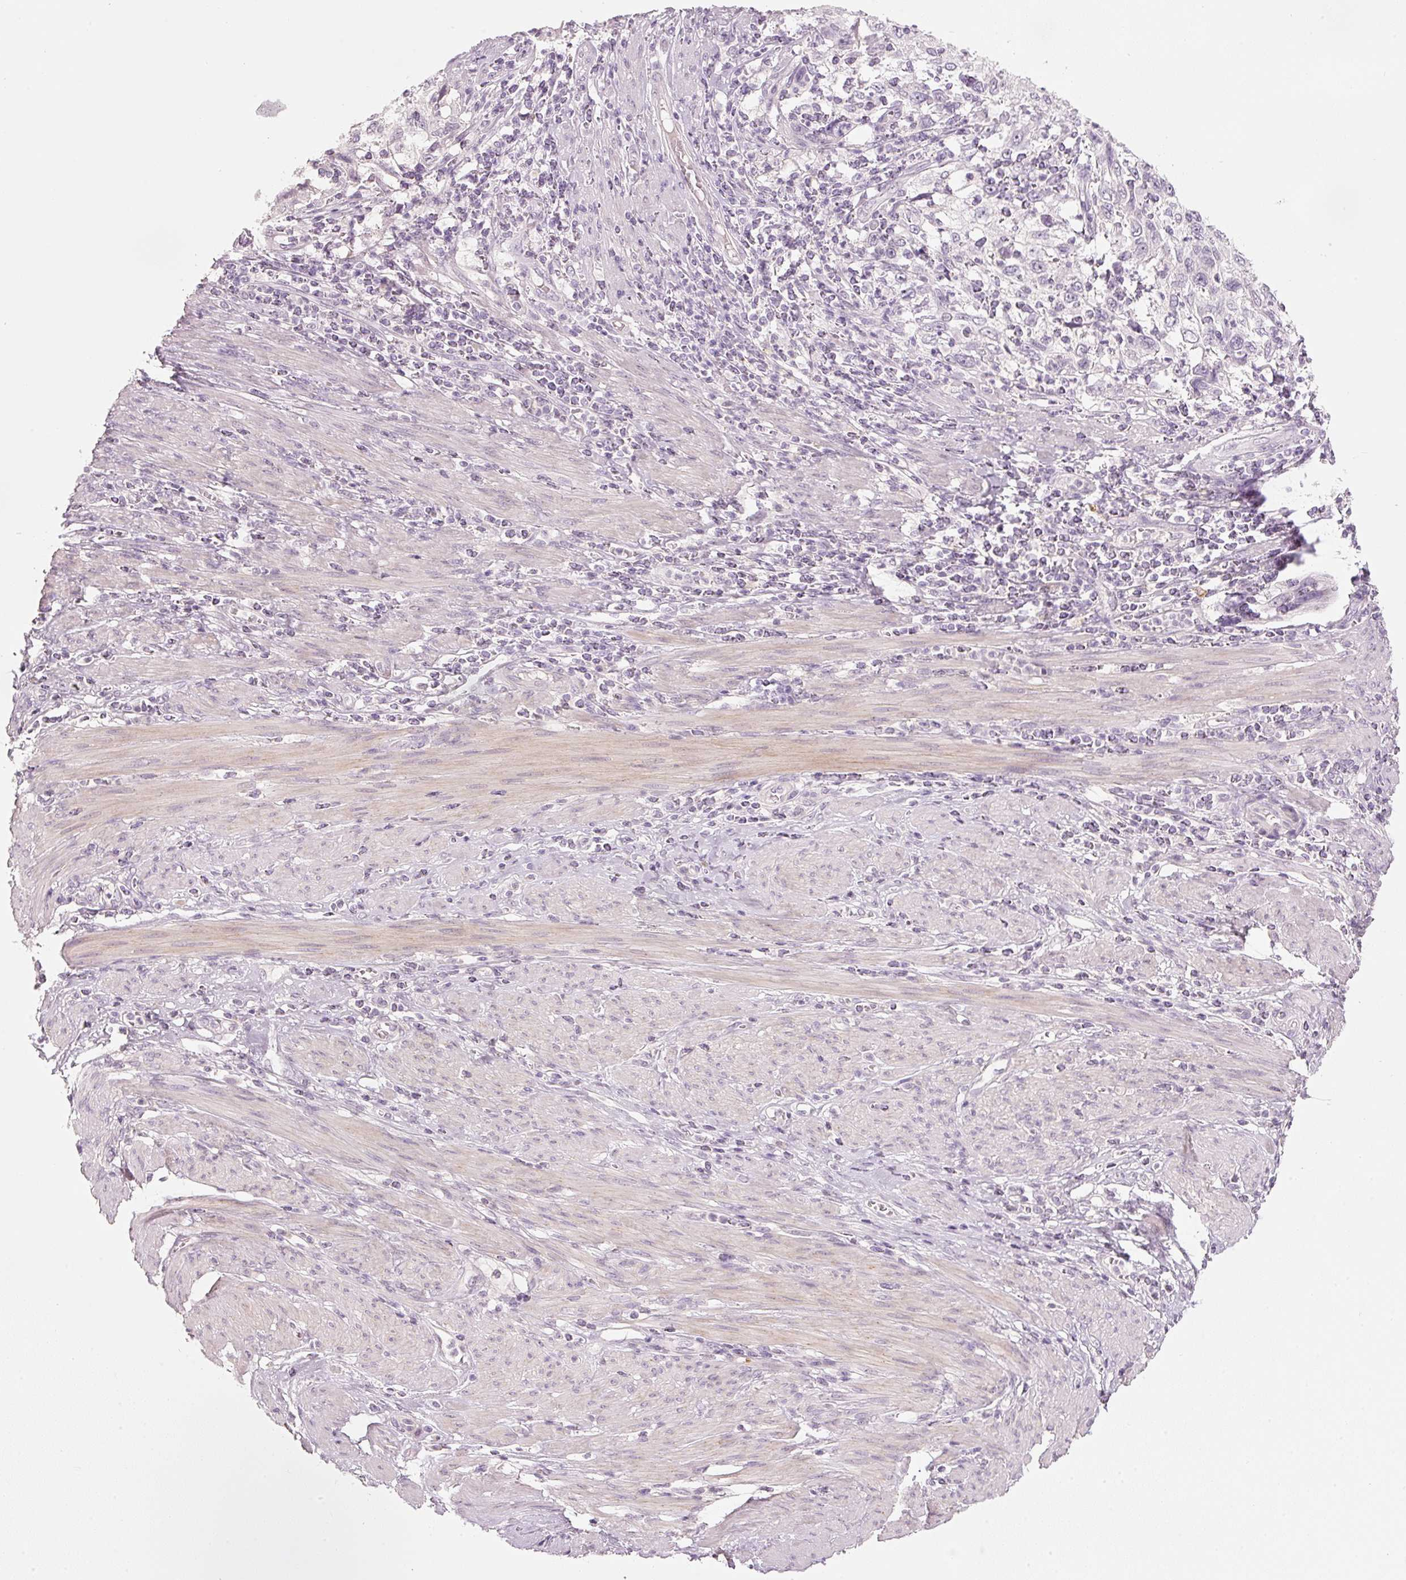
{"staining": {"intensity": "negative", "quantity": "none", "location": "none"}, "tissue": "cervical cancer", "cell_type": "Tumor cells", "image_type": "cancer", "snomed": [{"axis": "morphology", "description": "Squamous cell carcinoma, NOS"}, {"axis": "topography", "description": "Cervix"}], "caption": "DAB (3,3'-diaminobenzidine) immunohistochemical staining of squamous cell carcinoma (cervical) exhibits no significant staining in tumor cells.", "gene": "STEAP1", "patient": {"sex": "female", "age": 70}}